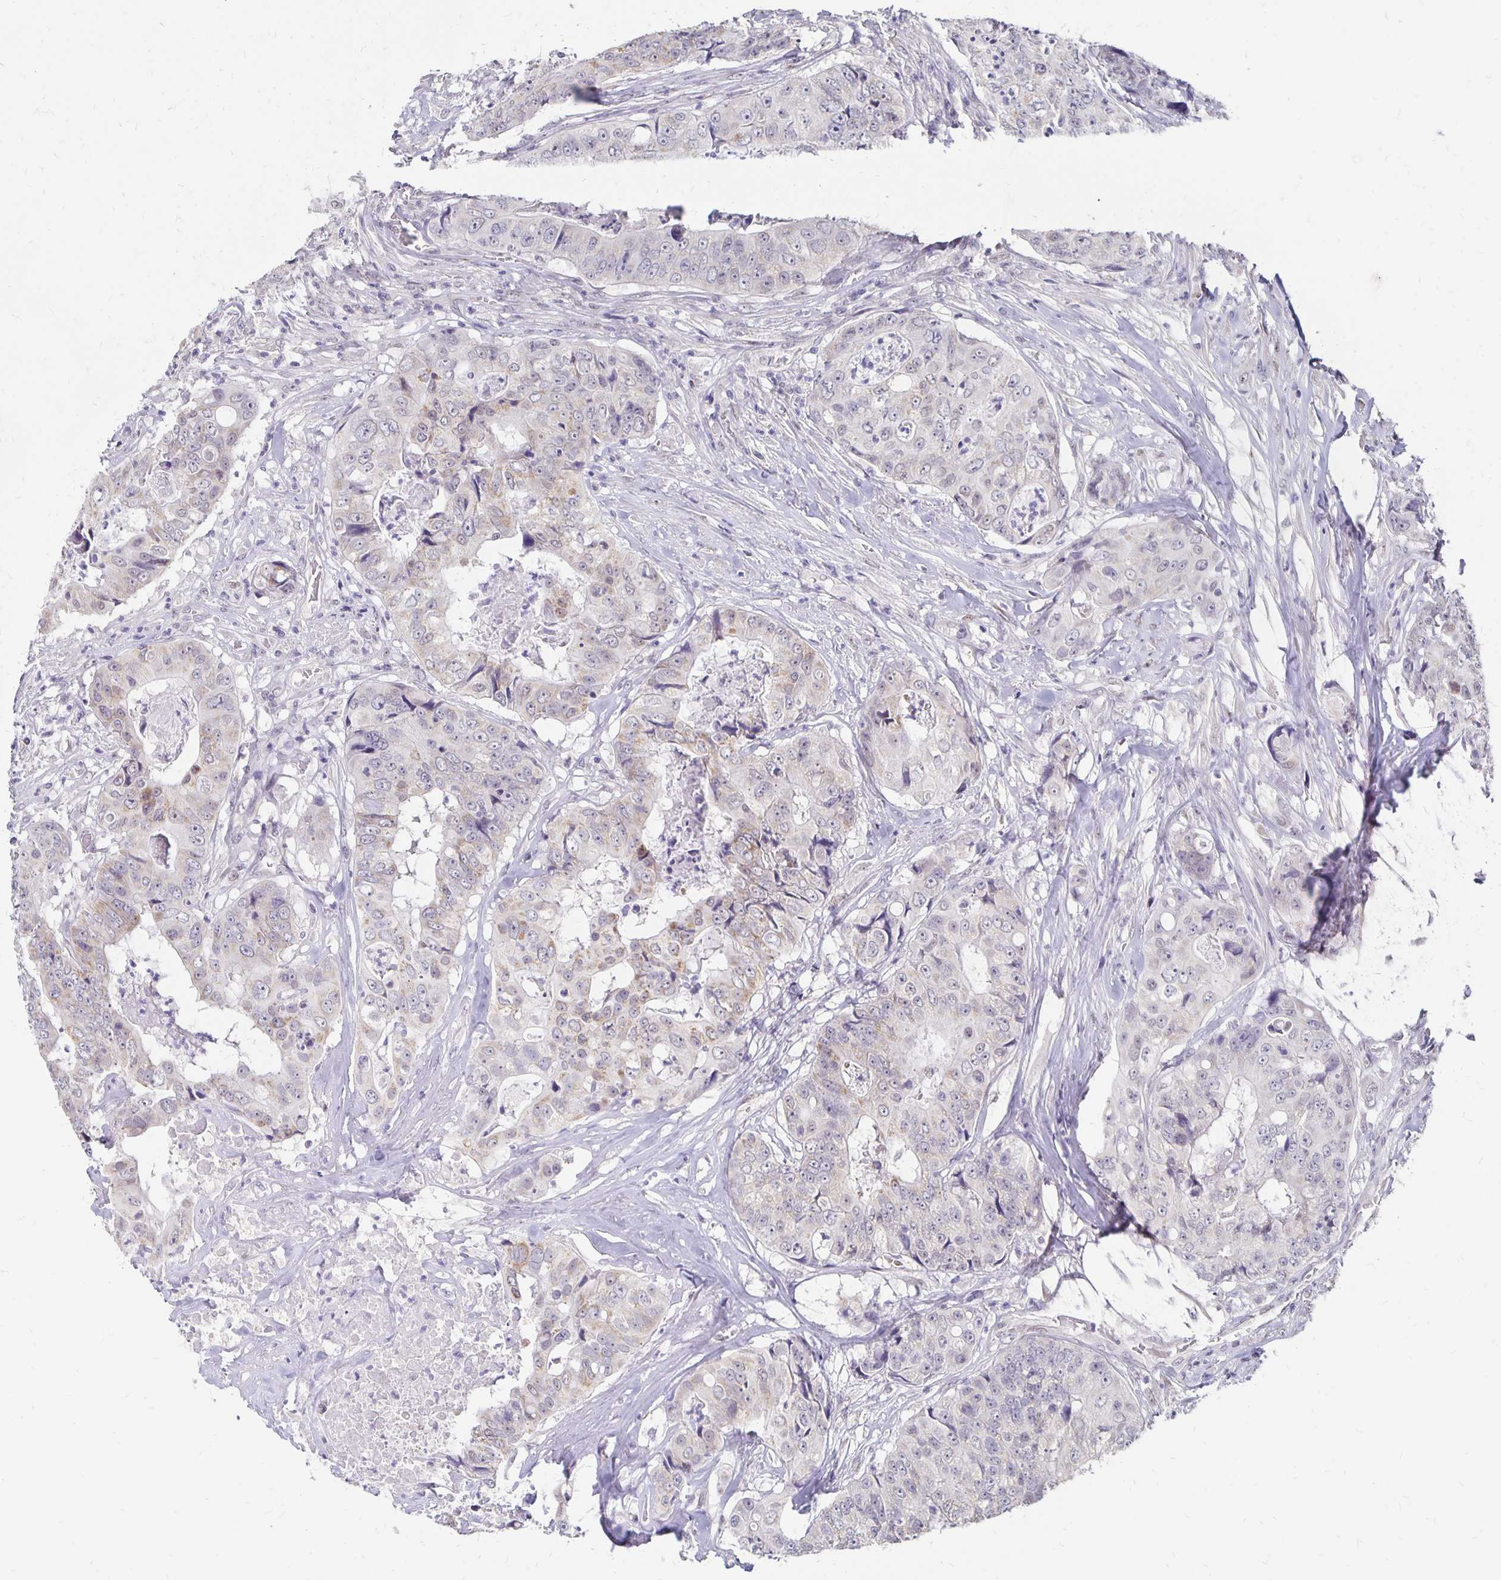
{"staining": {"intensity": "weak", "quantity": "25%-75%", "location": "cytoplasmic/membranous"}, "tissue": "colorectal cancer", "cell_type": "Tumor cells", "image_type": "cancer", "snomed": [{"axis": "morphology", "description": "Adenocarcinoma, NOS"}, {"axis": "topography", "description": "Rectum"}], "caption": "Tumor cells reveal low levels of weak cytoplasmic/membranous staining in approximately 25%-75% of cells in adenocarcinoma (colorectal).", "gene": "ATOSB", "patient": {"sex": "female", "age": 62}}